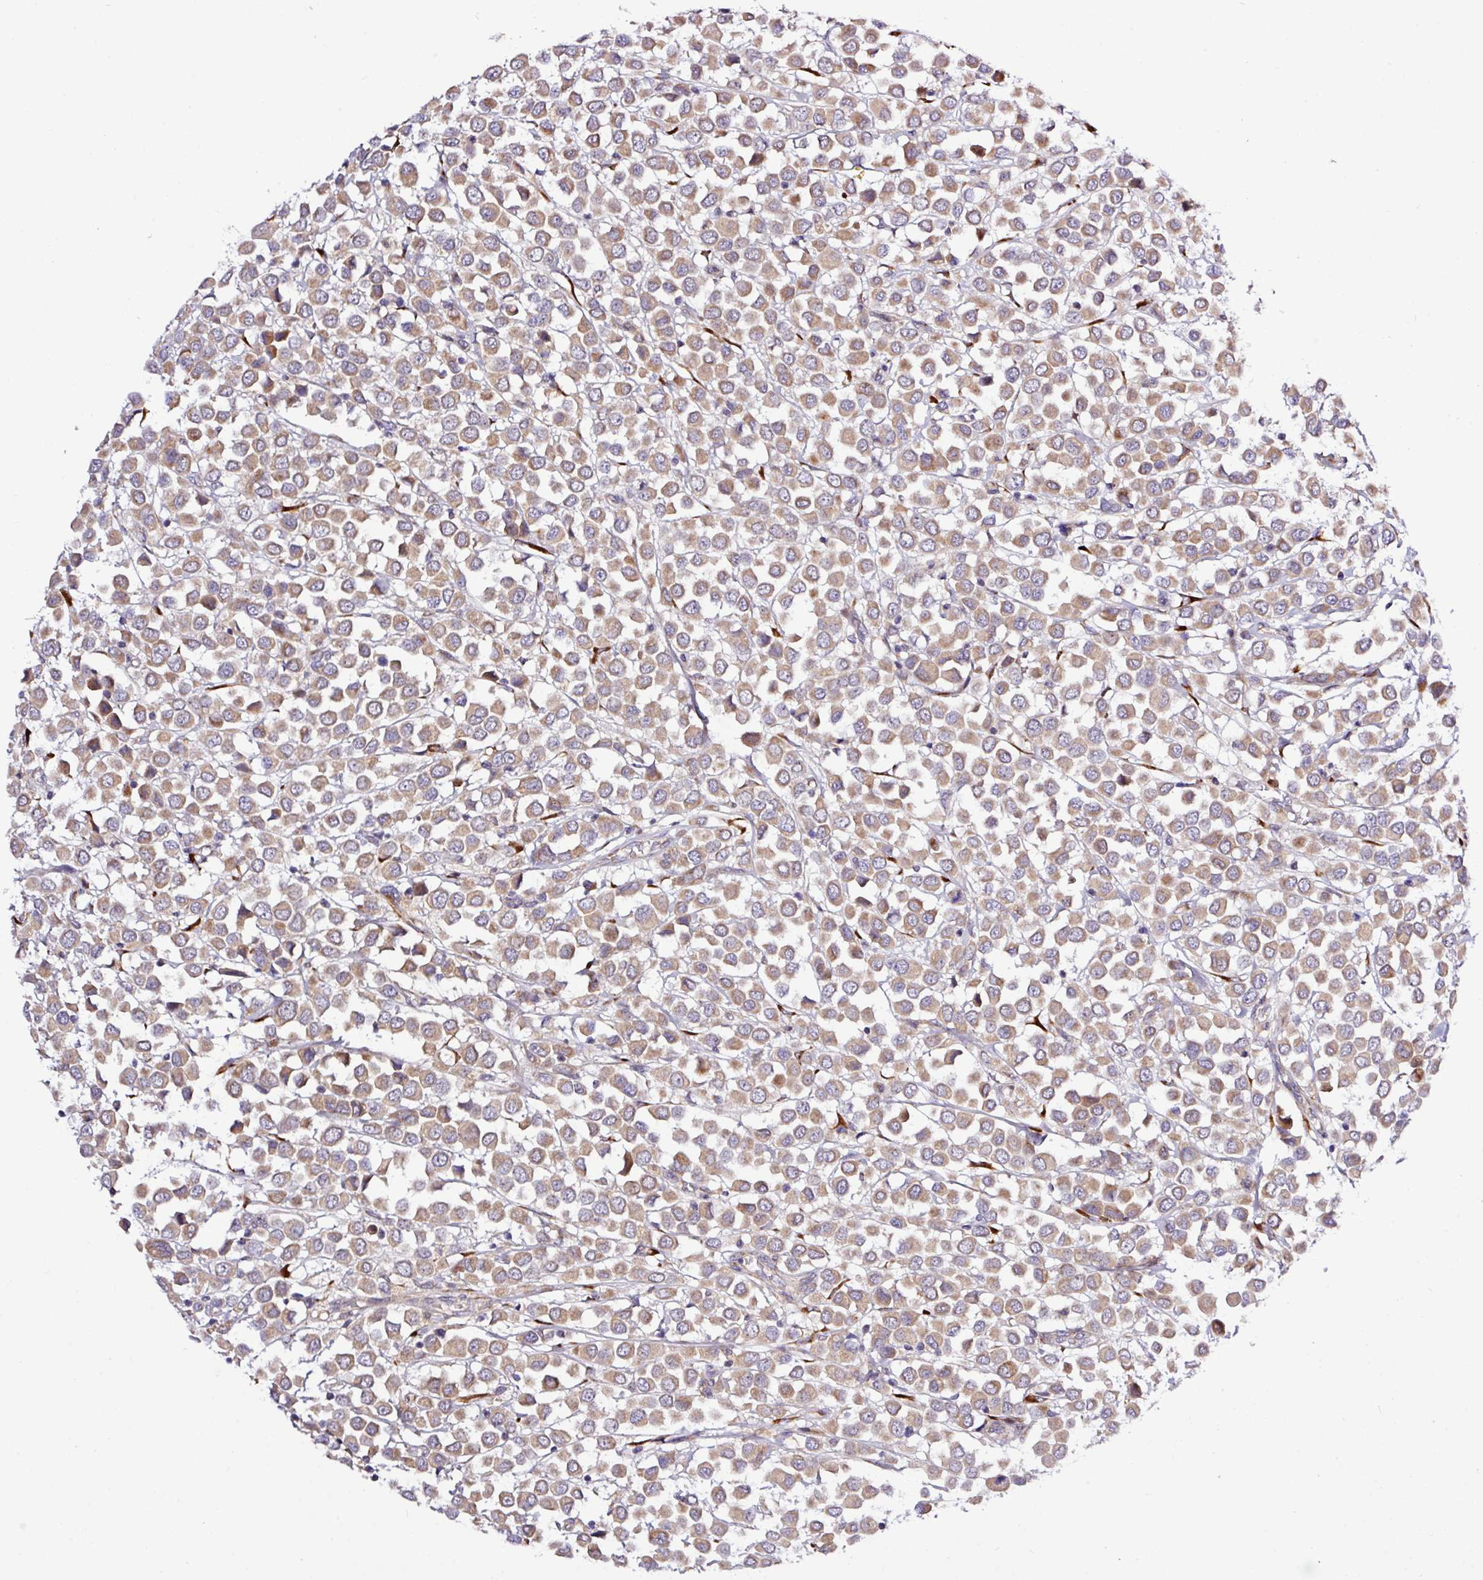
{"staining": {"intensity": "moderate", "quantity": ">75%", "location": "cytoplasmic/membranous"}, "tissue": "breast cancer", "cell_type": "Tumor cells", "image_type": "cancer", "snomed": [{"axis": "morphology", "description": "Duct carcinoma"}, {"axis": "topography", "description": "Breast"}], "caption": "Immunohistochemistry (IHC) of breast infiltrating ductal carcinoma shows medium levels of moderate cytoplasmic/membranous positivity in approximately >75% of tumor cells.", "gene": "TM2D2", "patient": {"sex": "female", "age": 61}}